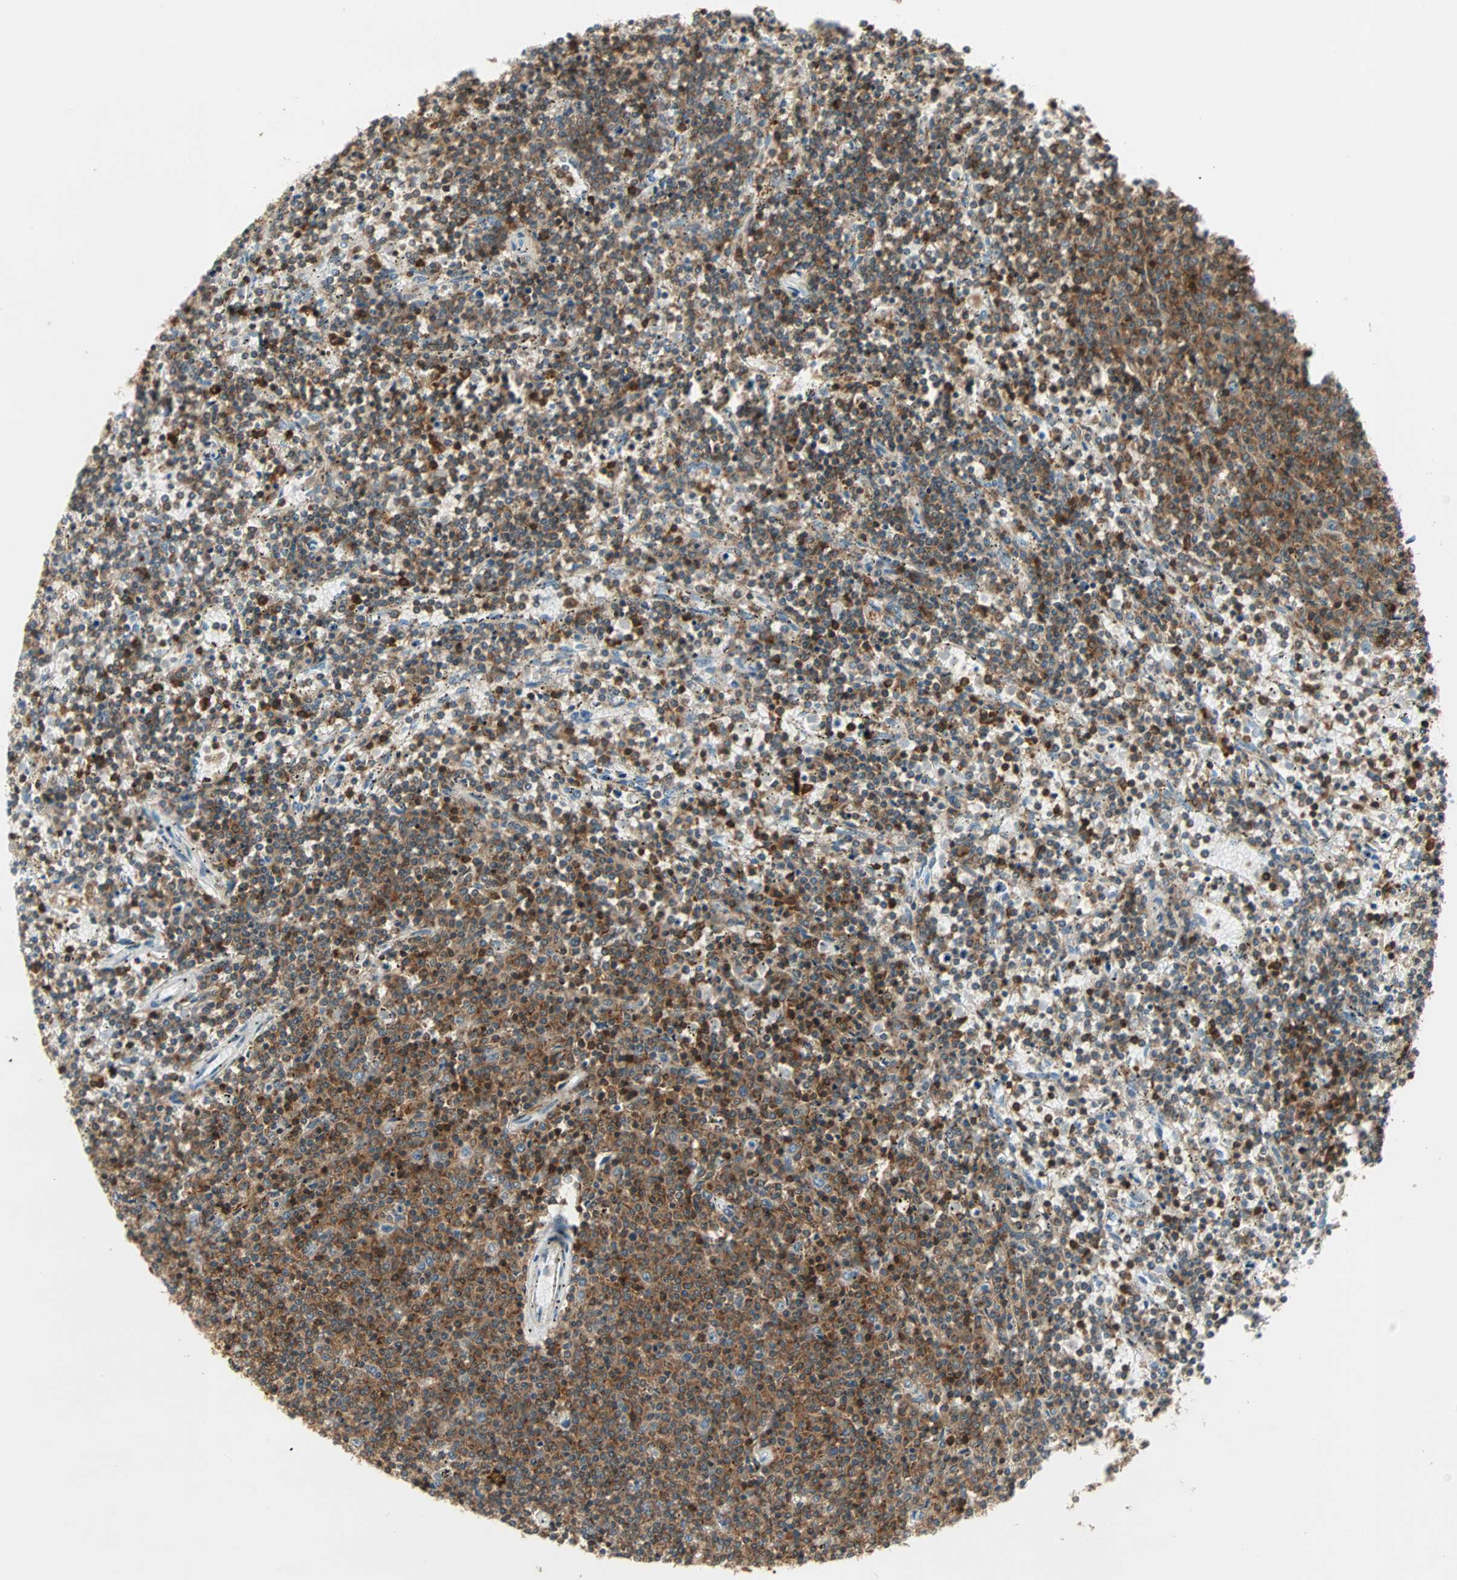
{"staining": {"intensity": "moderate", "quantity": ">75%", "location": "cytoplasmic/membranous"}, "tissue": "lymphoma", "cell_type": "Tumor cells", "image_type": "cancer", "snomed": [{"axis": "morphology", "description": "Malignant lymphoma, non-Hodgkin's type, Low grade"}, {"axis": "topography", "description": "Spleen"}], "caption": "A brown stain shows moderate cytoplasmic/membranous staining of a protein in low-grade malignant lymphoma, non-Hodgkin's type tumor cells.", "gene": "FMNL1", "patient": {"sex": "female", "age": 50}}